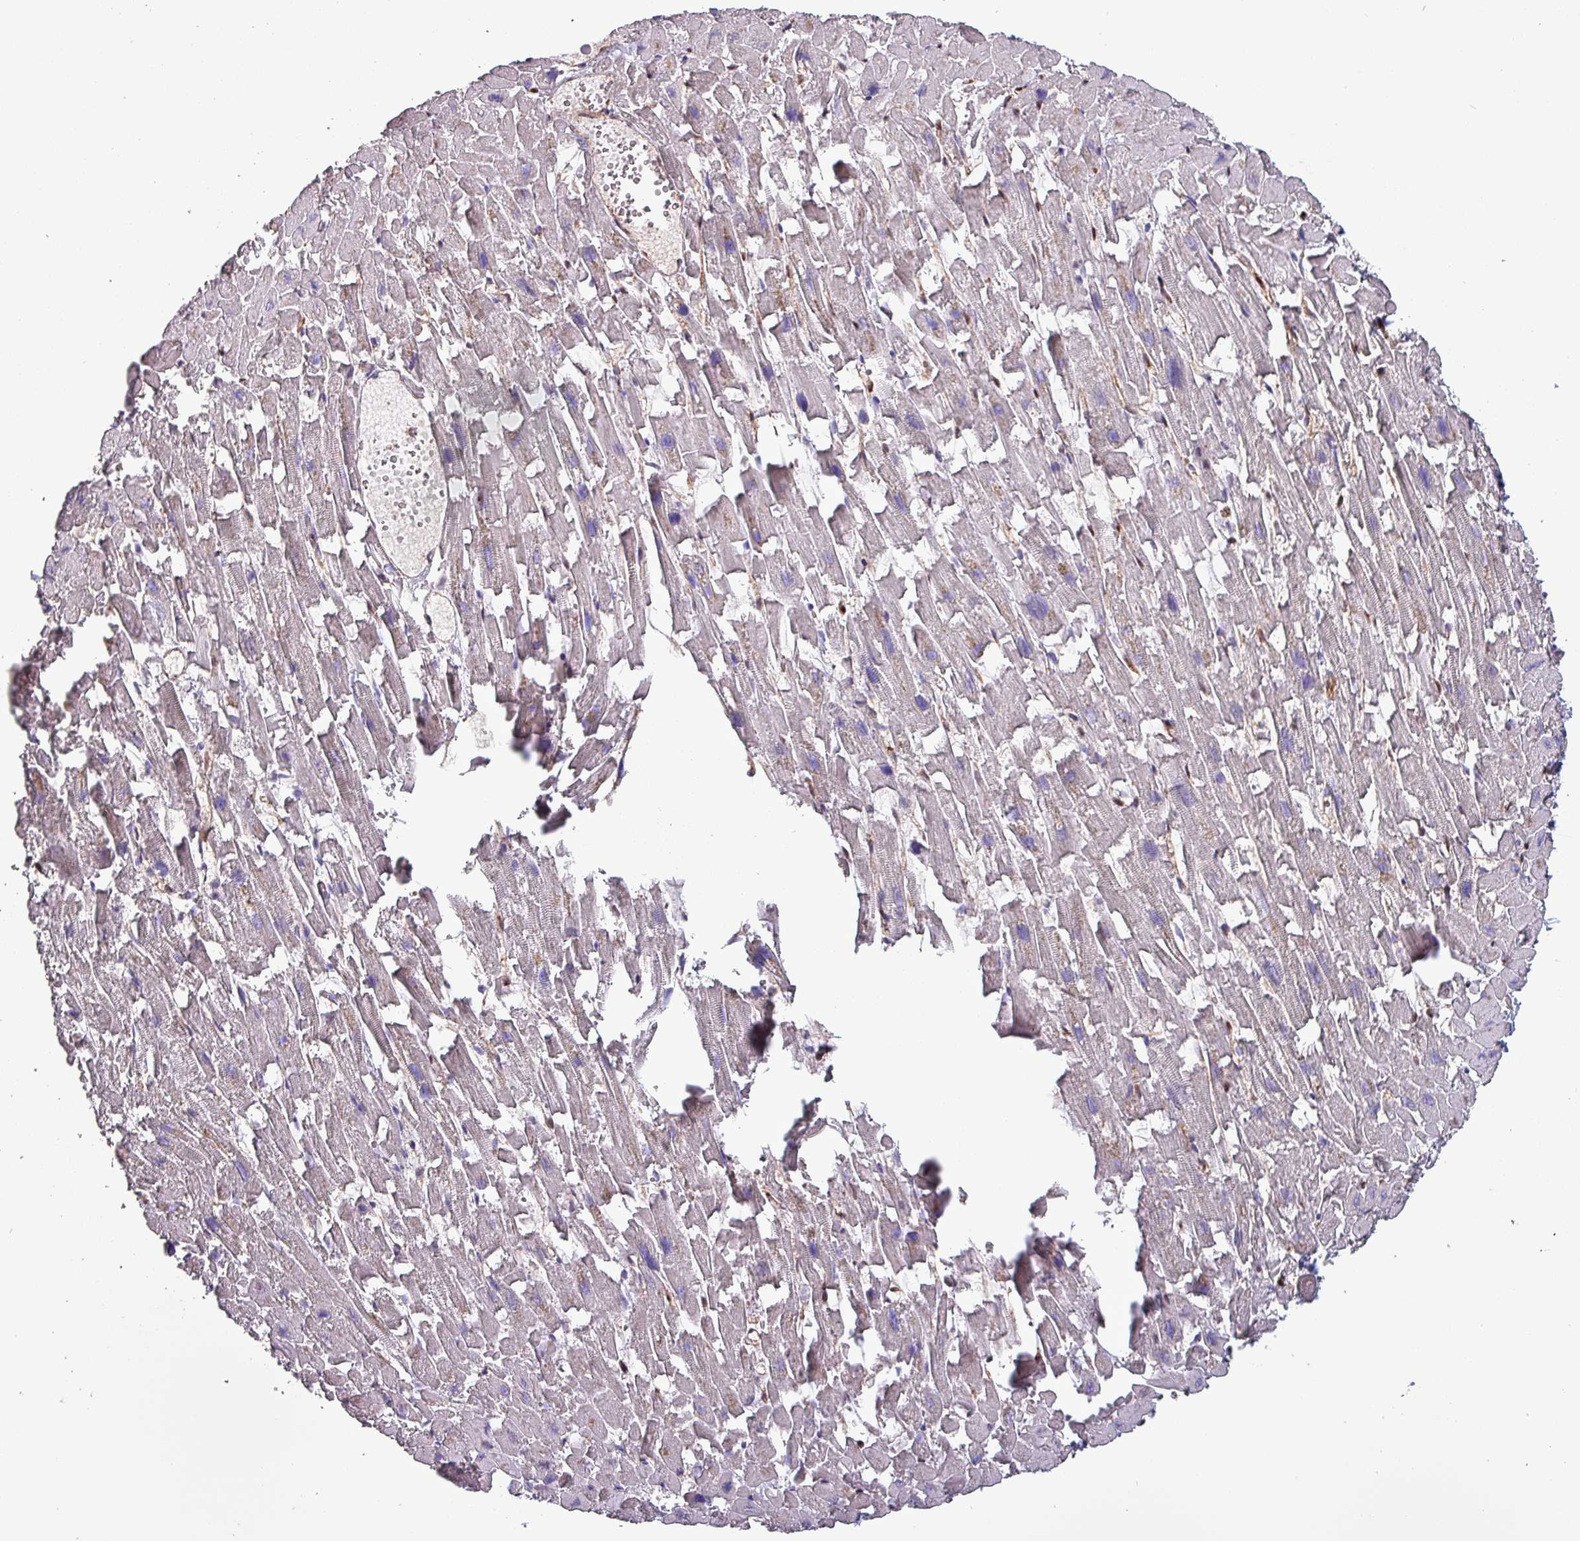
{"staining": {"intensity": "negative", "quantity": "none", "location": "none"}, "tissue": "heart muscle", "cell_type": "Cardiomyocytes", "image_type": "normal", "snomed": [{"axis": "morphology", "description": "Normal tissue, NOS"}, {"axis": "topography", "description": "Heart"}], "caption": "The image displays no significant expression in cardiomyocytes of heart muscle. (DAB (3,3'-diaminobenzidine) immunohistochemistry, high magnification).", "gene": "PSMB8", "patient": {"sex": "female", "age": 64}}